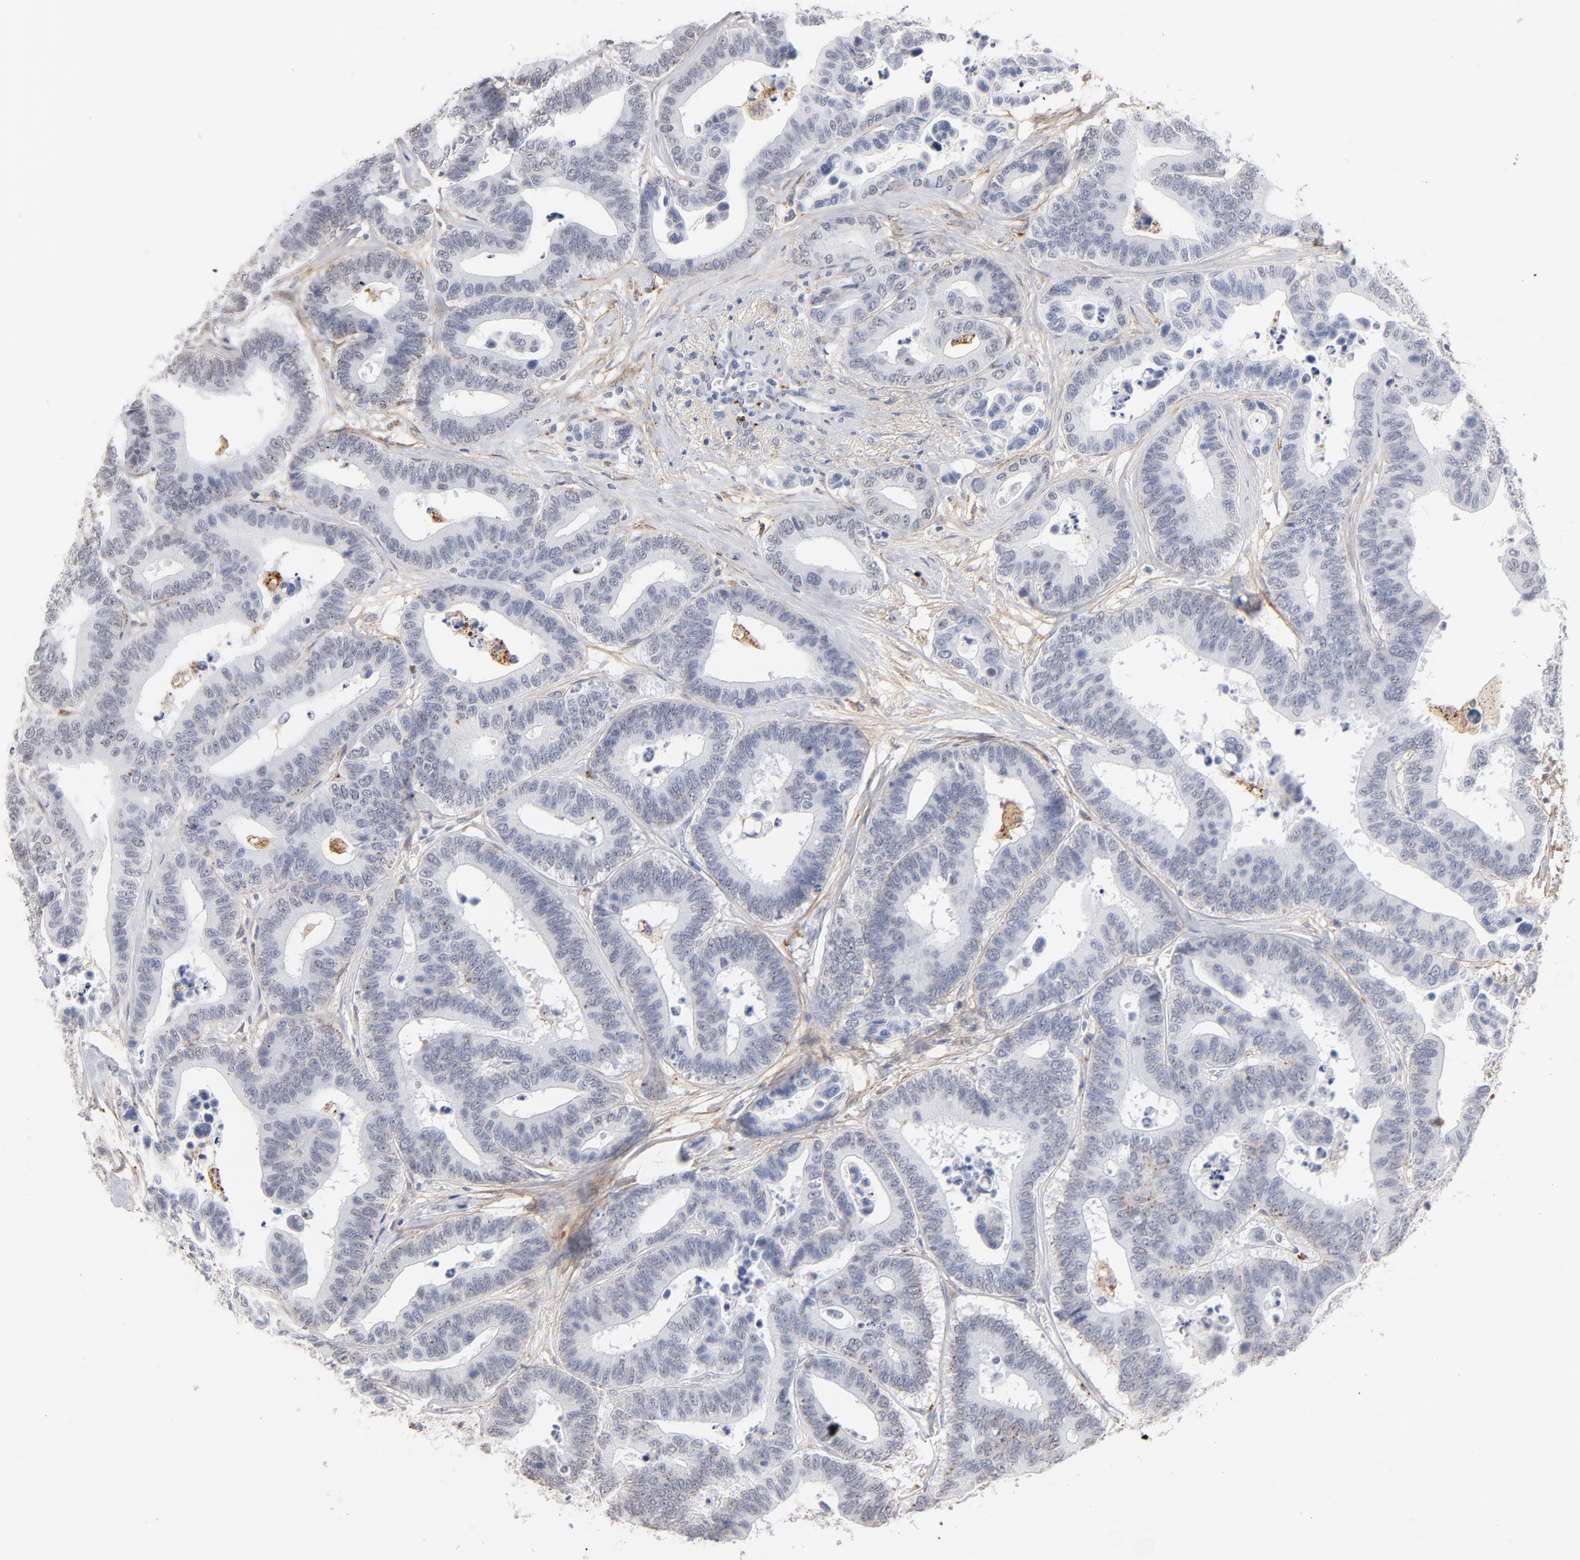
{"staining": {"intensity": "weak", "quantity": "<25%", "location": "cytoplasmic/membranous"}, "tissue": "colorectal cancer", "cell_type": "Tumor cells", "image_type": "cancer", "snomed": [{"axis": "morphology", "description": "Adenocarcinoma, NOS"}, {"axis": "topography", "description": "Colon"}], "caption": "Tumor cells are negative for protein expression in human colorectal cancer (adenocarcinoma).", "gene": "LTBP2", "patient": {"sex": "male", "age": 82}}